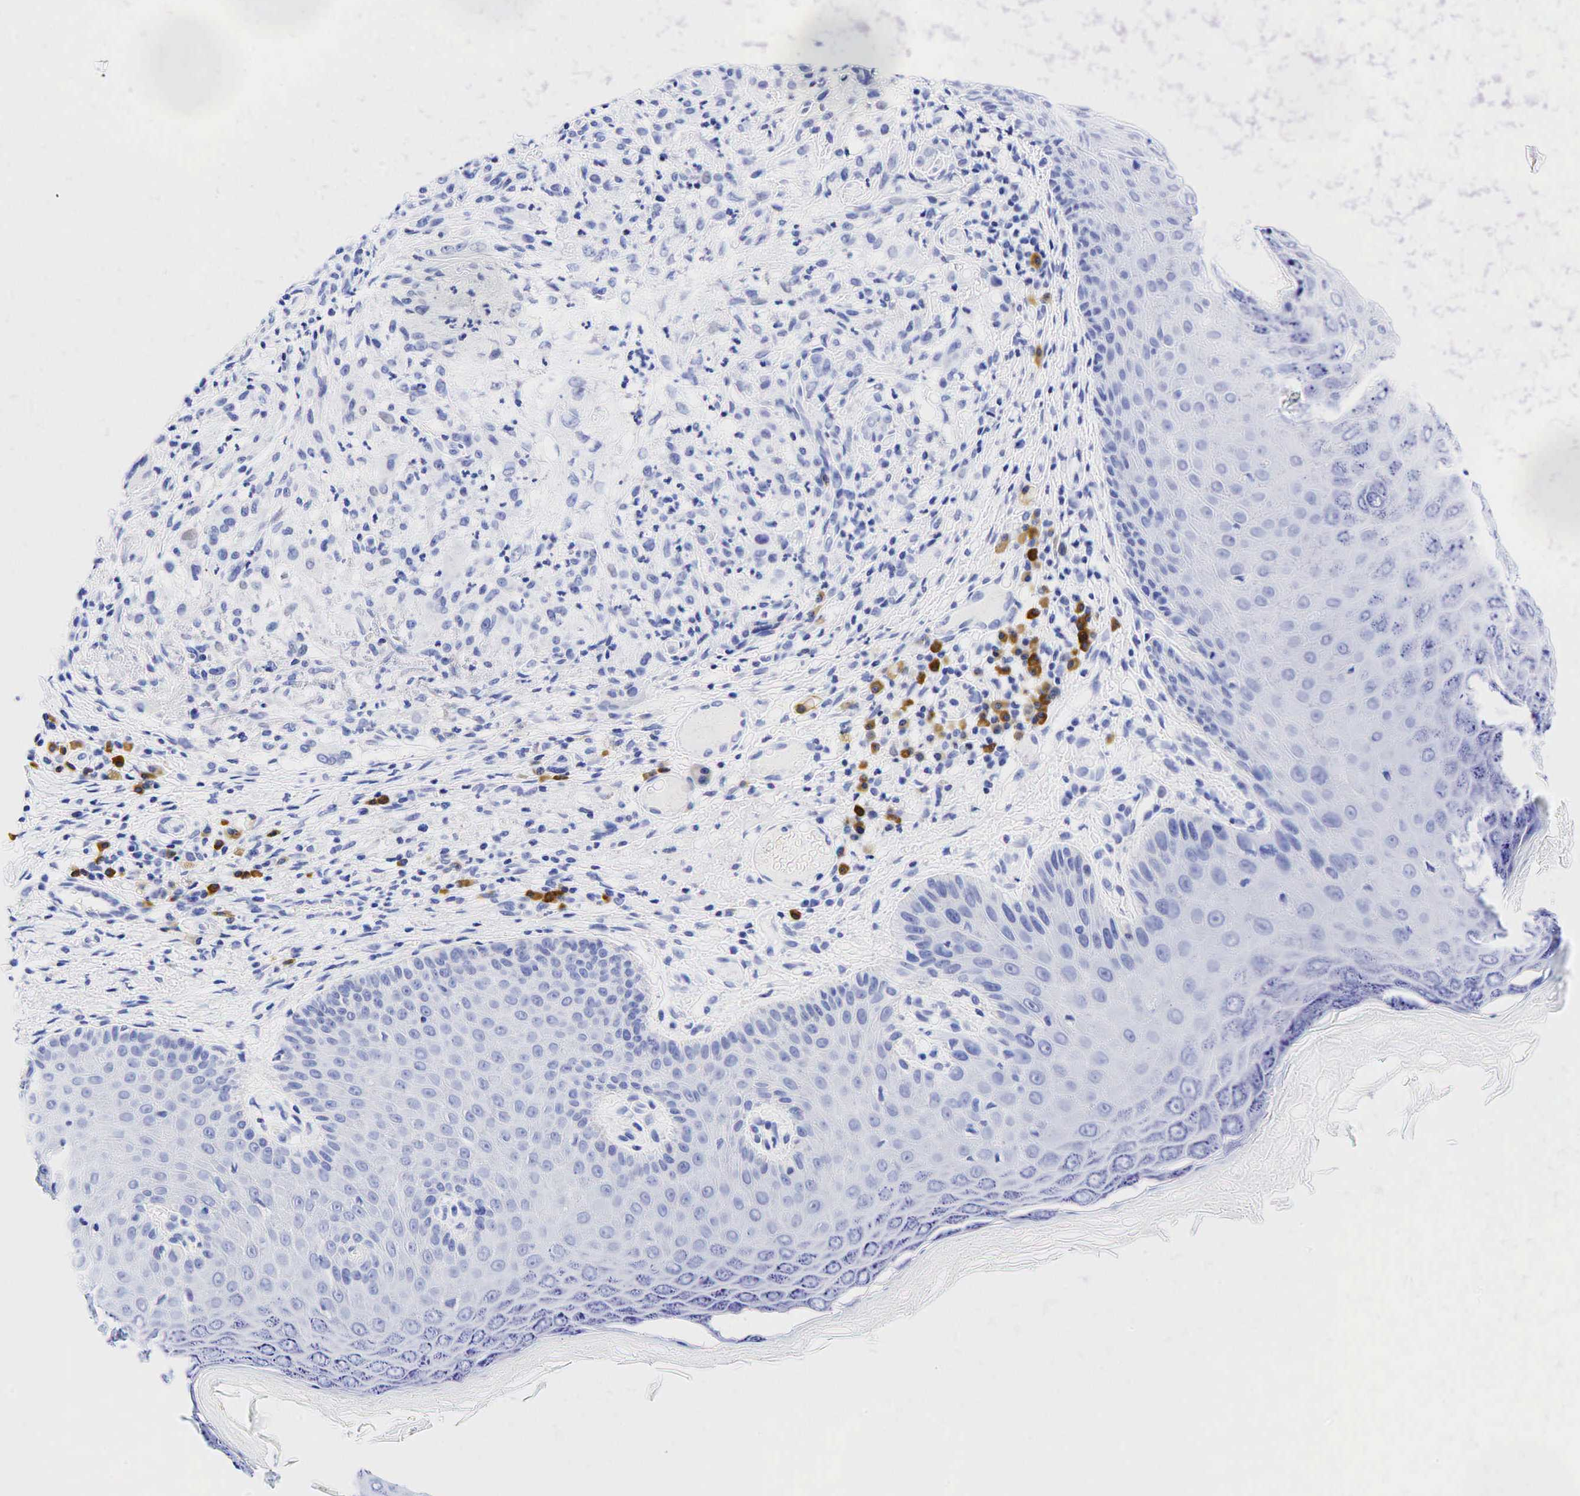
{"staining": {"intensity": "negative", "quantity": "none", "location": "none"}, "tissue": "skin cancer", "cell_type": "Tumor cells", "image_type": "cancer", "snomed": [{"axis": "morphology", "description": "Normal tissue, NOS"}, {"axis": "morphology", "description": "Basal cell carcinoma"}, {"axis": "topography", "description": "Skin"}], "caption": "Immunohistochemical staining of human skin basal cell carcinoma shows no significant expression in tumor cells.", "gene": "CD79A", "patient": {"sex": "male", "age": 74}}